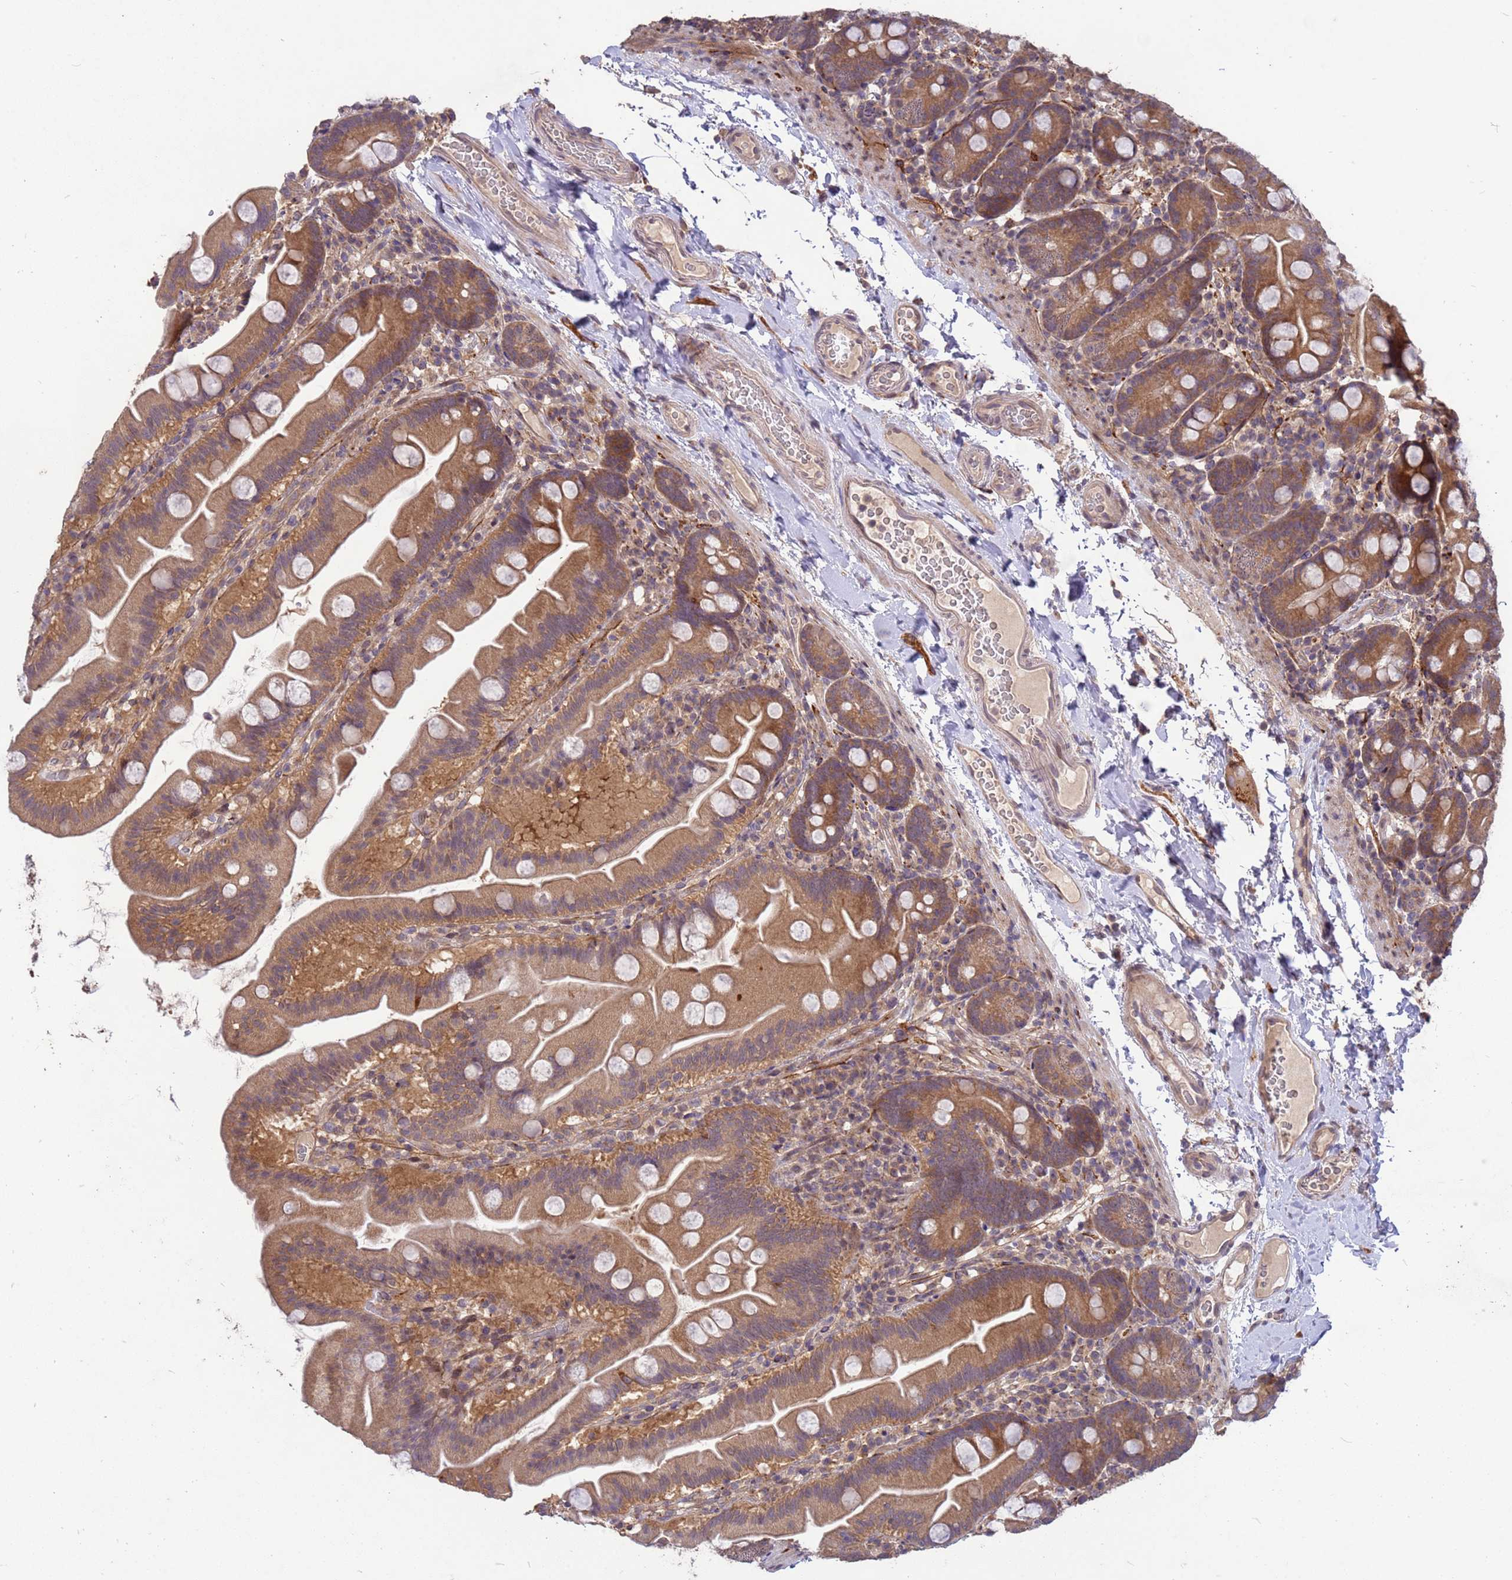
{"staining": {"intensity": "moderate", "quantity": ">75%", "location": "cytoplasmic/membranous"}, "tissue": "small intestine", "cell_type": "Glandular cells", "image_type": "normal", "snomed": [{"axis": "morphology", "description": "Normal tissue, NOS"}, {"axis": "topography", "description": "Small intestine"}], "caption": "Moderate cytoplasmic/membranous protein staining is appreciated in about >75% of glandular cells in small intestine.", "gene": "PPP2CA", "patient": {"sex": "female", "age": 68}}